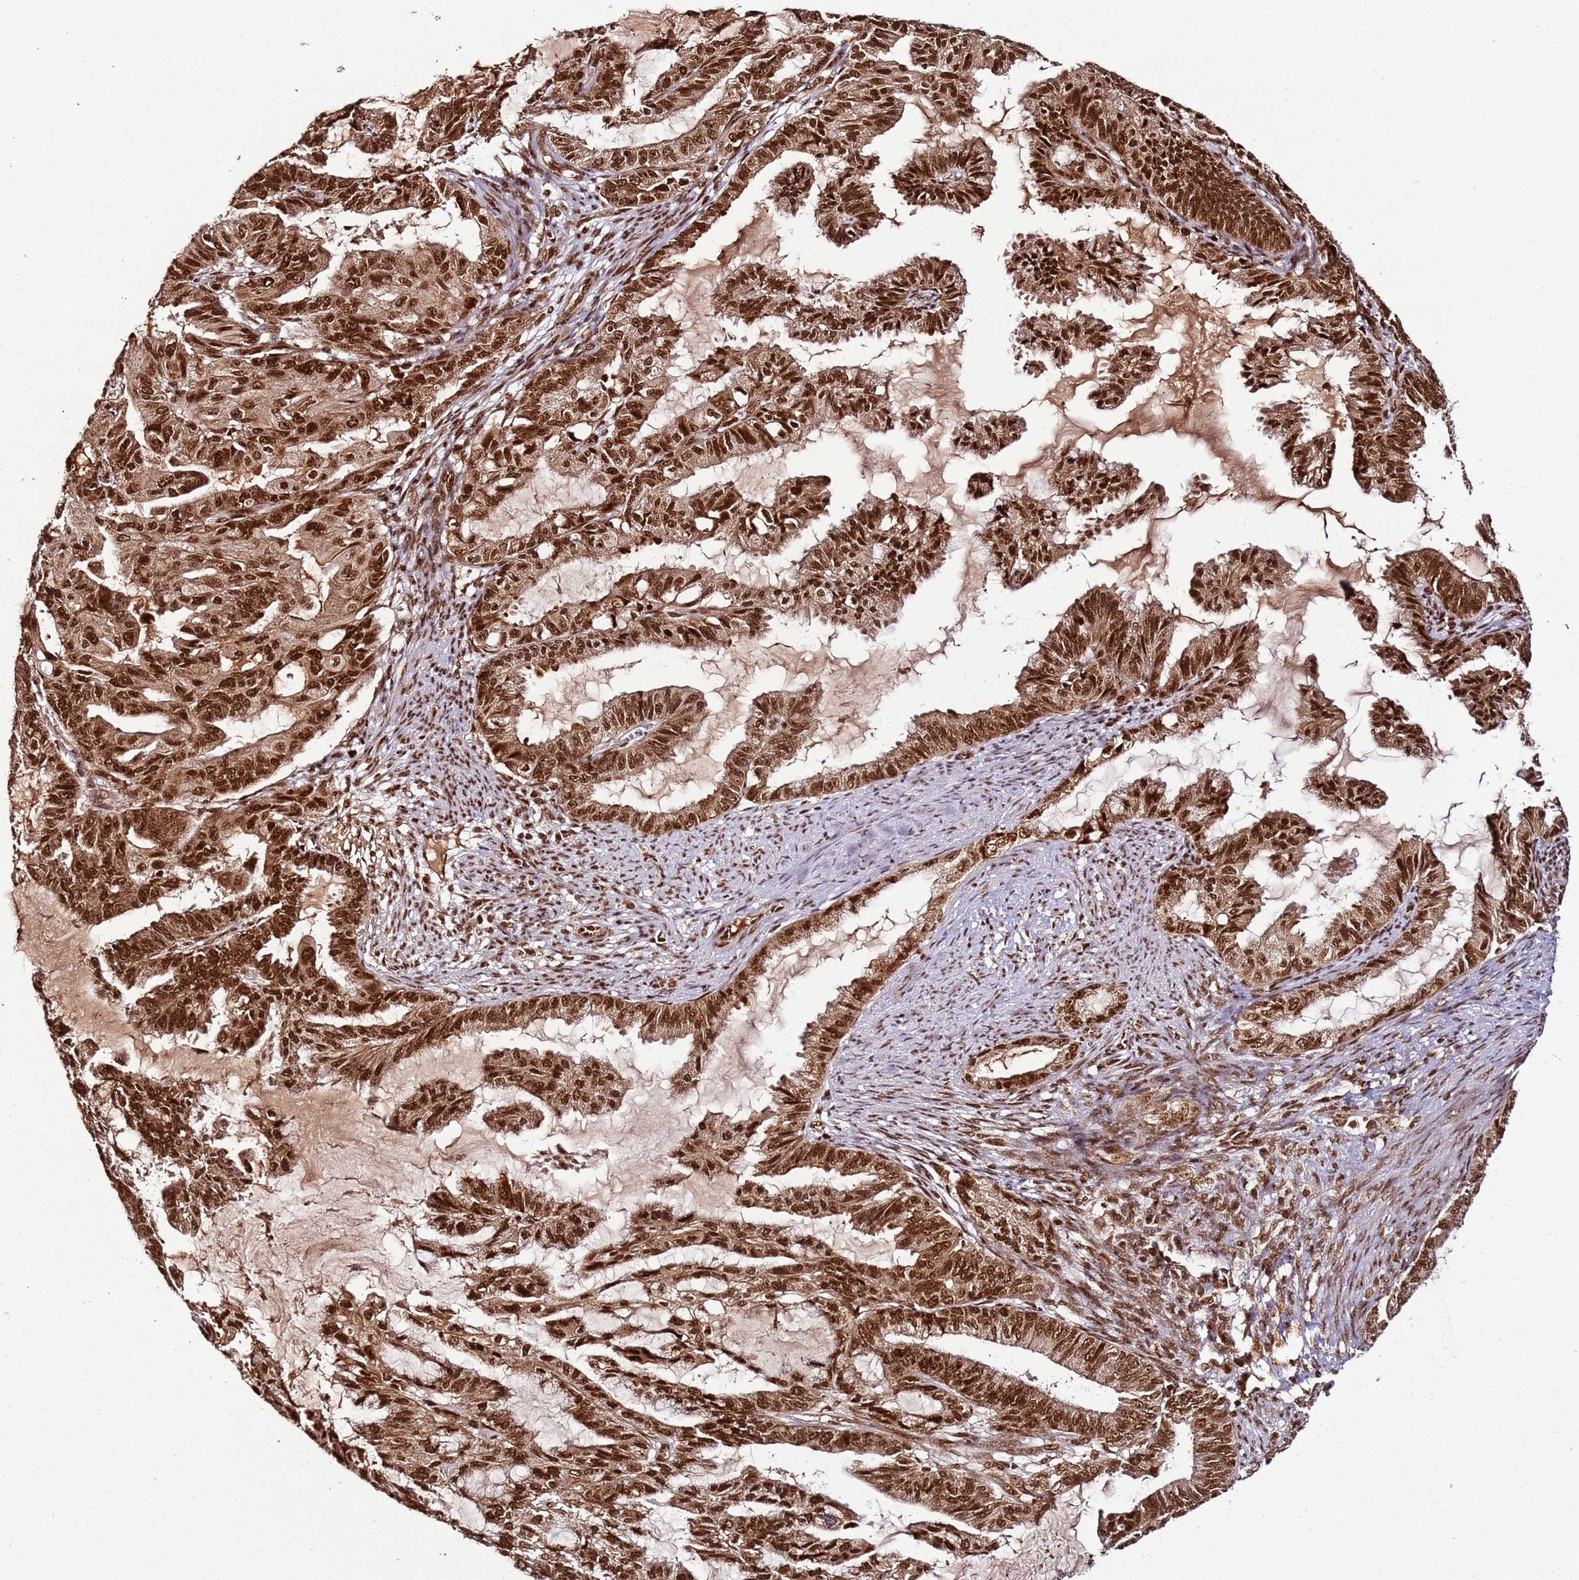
{"staining": {"intensity": "strong", "quantity": ">75%", "location": "nuclear"}, "tissue": "endometrial cancer", "cell_type": "Tumor cells", "image_type": "cancer", "snomed": [{"axis": "morphology", "description": "Adenocarcinoma, NOS"}, {"axis": "topography", "description": "Endometrium"}], "caption": "Endometrial cancer (adenocarcinoma) stained with a brown dye displays strong nuclear positive expression in approximately >75% of tumor cells.", "gene": "XRN2", "patient": {"sex": "female", "age": 86}}